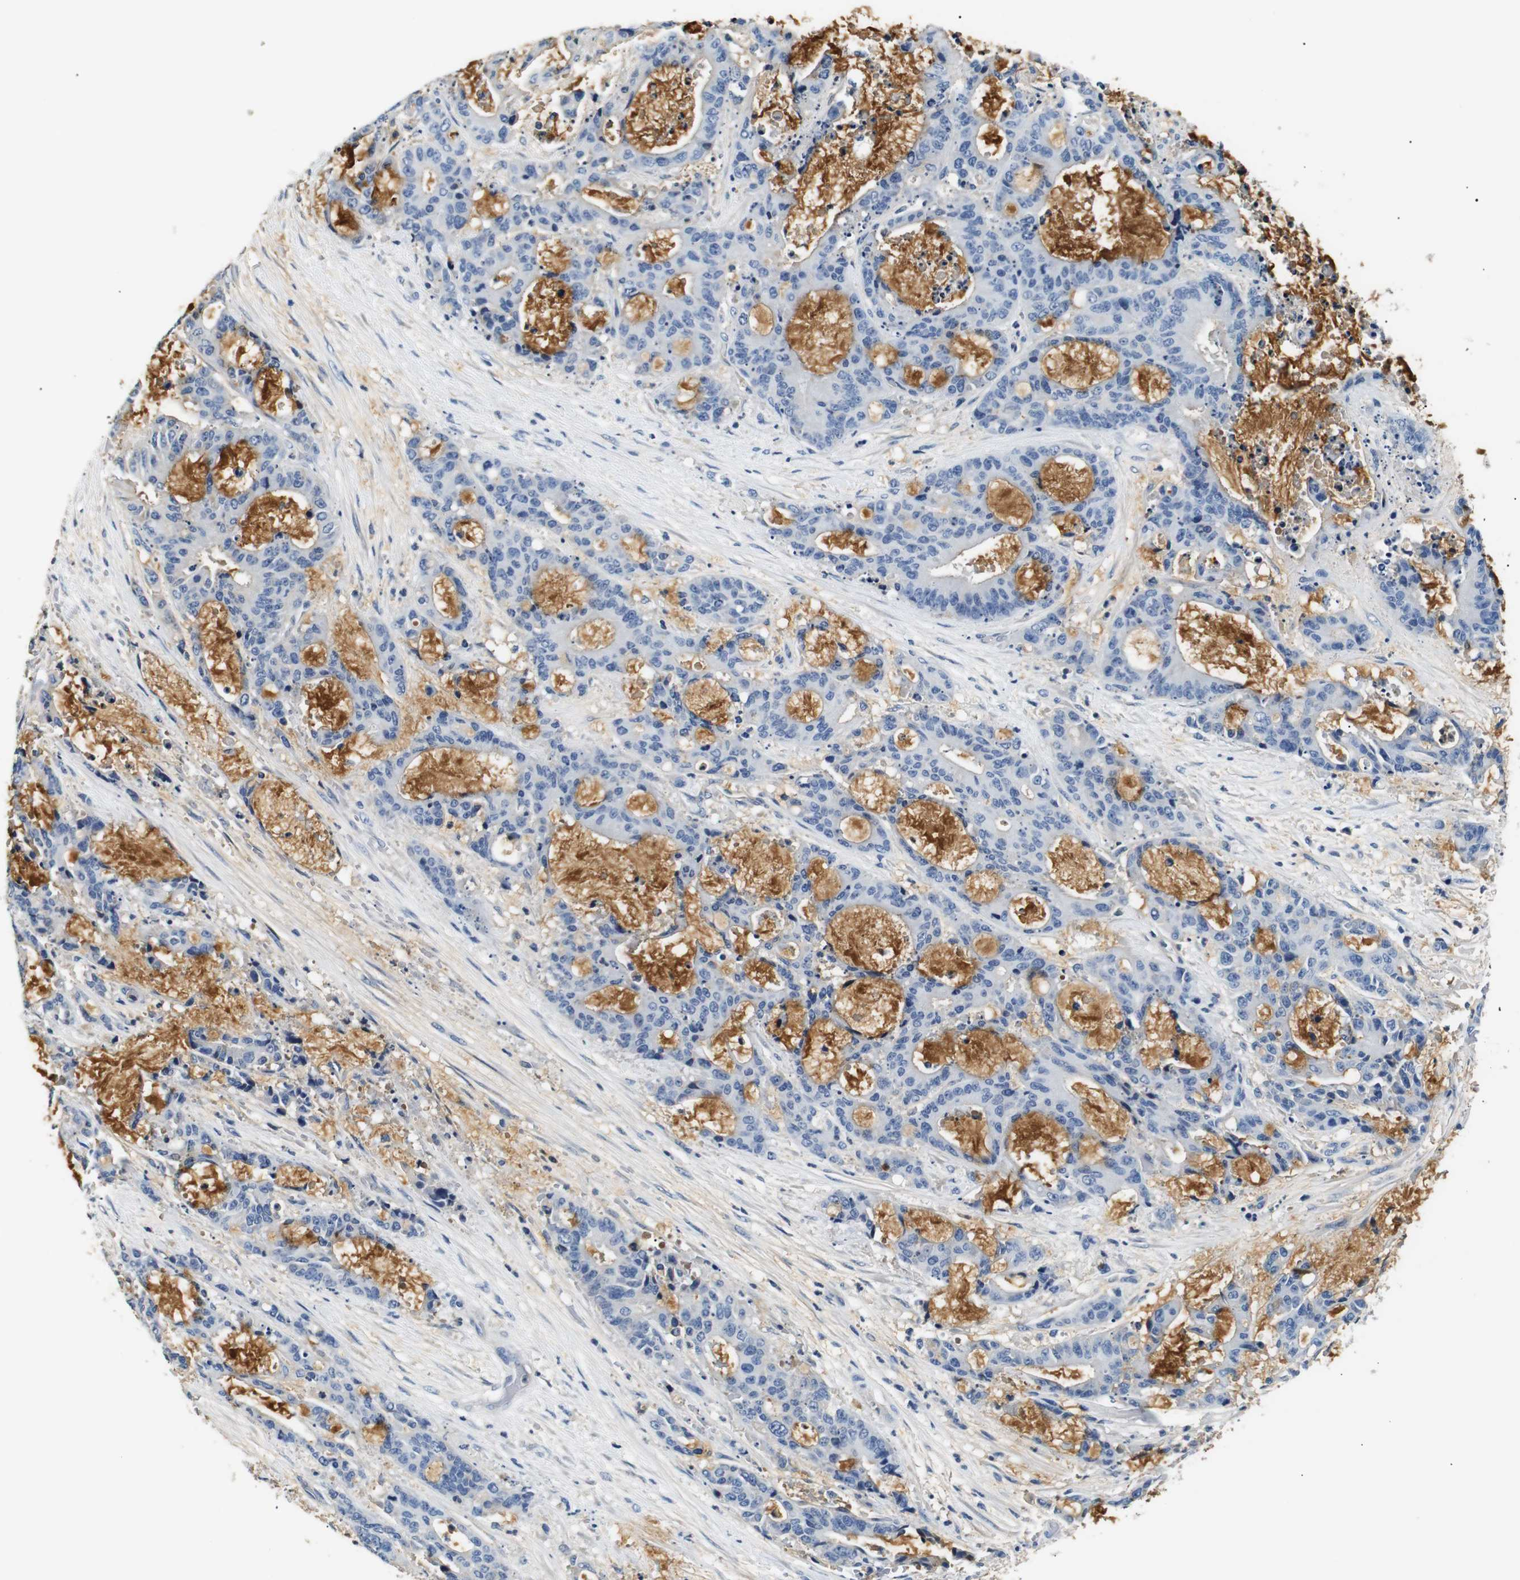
{"staining": {"intensity": "negative", "quantity": "none", "location": "none"}, "tissue": "liver cancer", "cell_type": "Tumor cells", "image_type": "cancer", "snomed": [{"axis": "morphology", "description": "Normal tissue, NOS"}, {"axis": "morphology", "description": "Cholangiocarcinoma"}, {"axis": "topography", "description": "Liver"}, {"axis": "topography", "description": "Peripheral nerve tissue"}], "caption": "High power microscopy micrograph of an immunohistochemistry (IHC) photomicrograph of cholangiocarcinoma (liver), revealing no significant staining in tumor cells.", "gene": "LHCGR", "patient": {"sex": "female", "age": 73}}